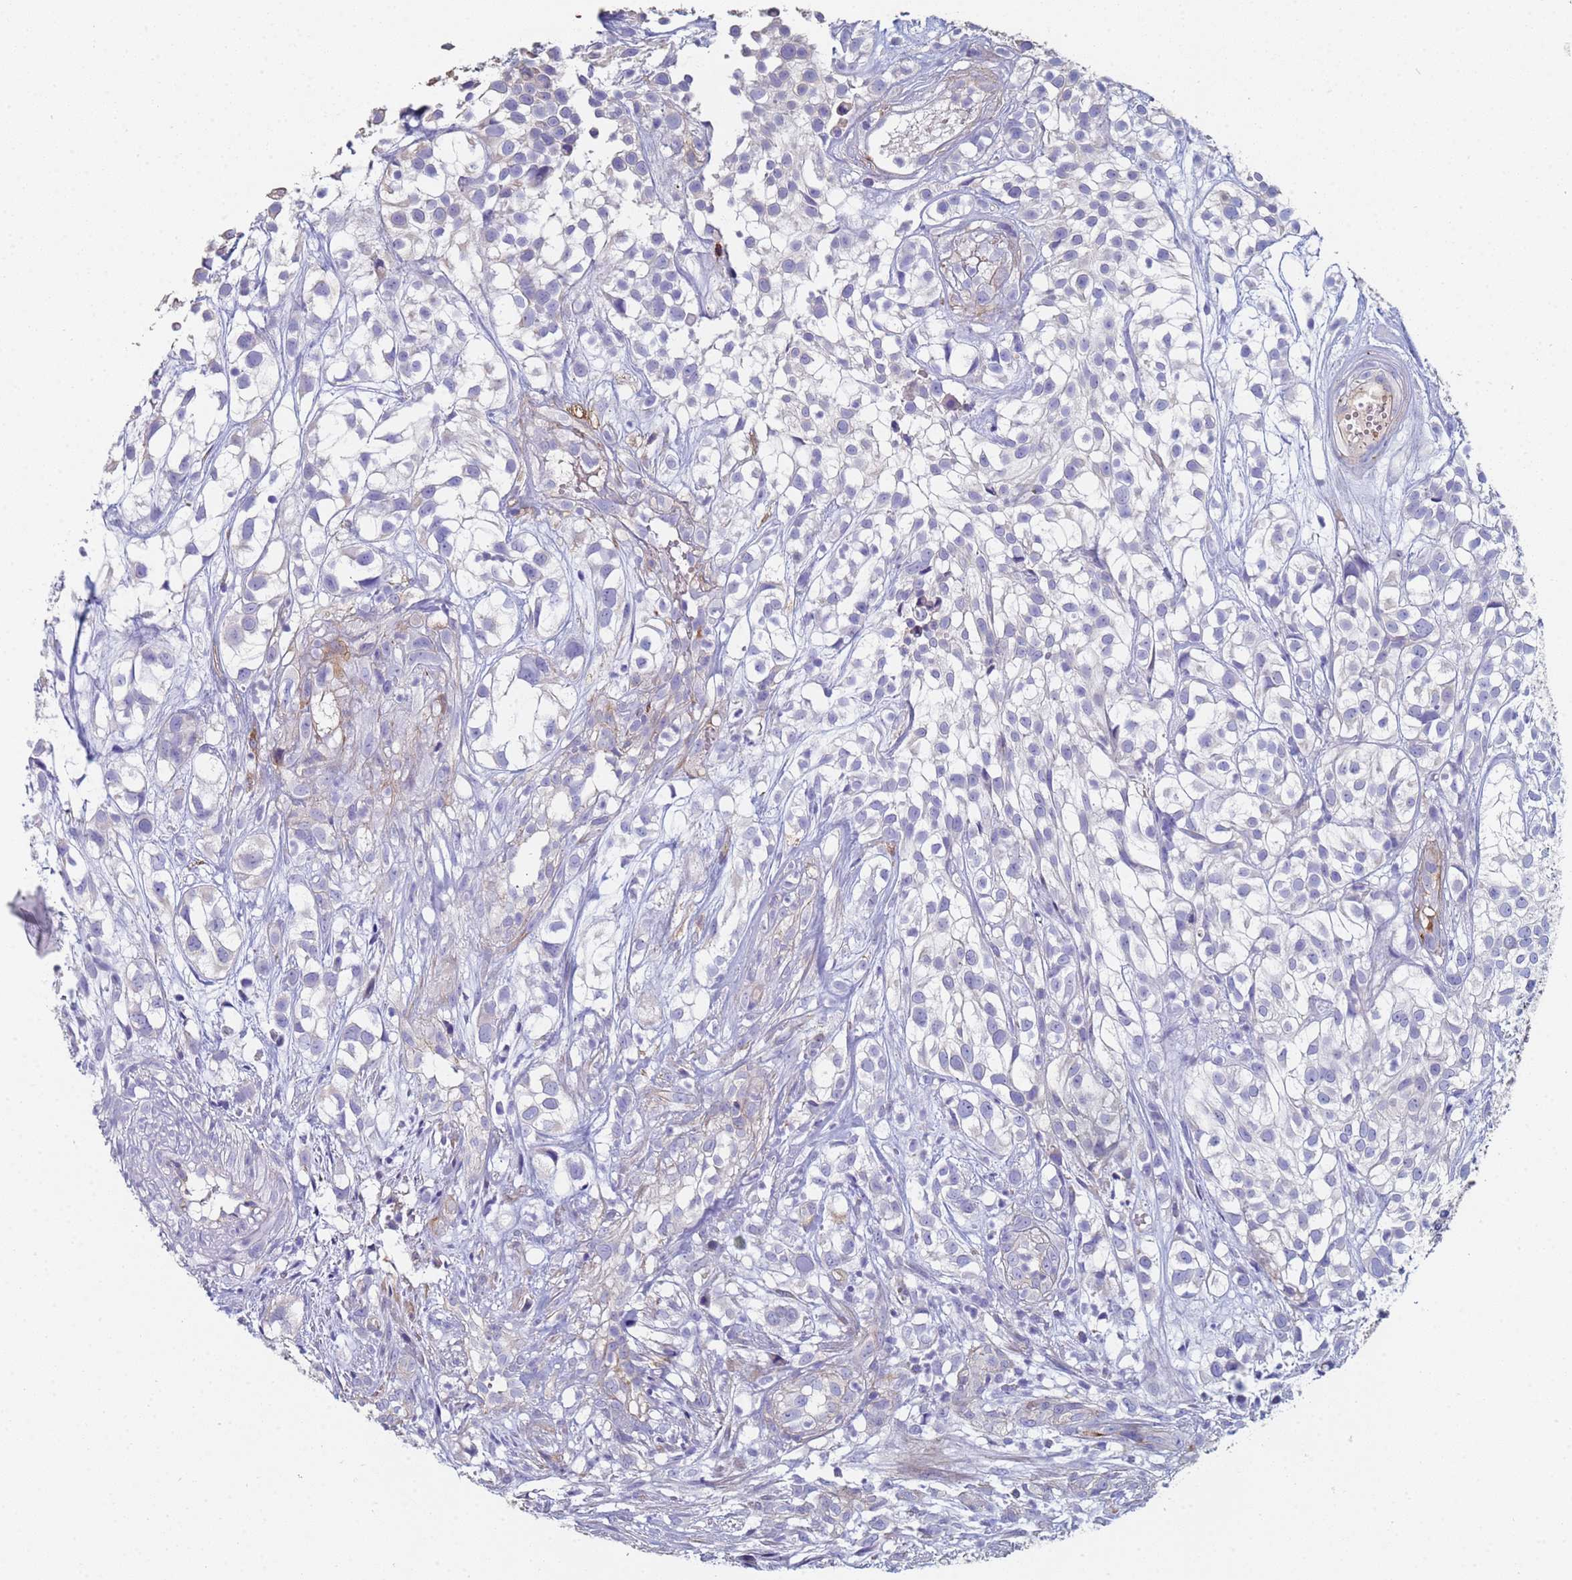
{"staining": {"intensity": "negative", "quantity": "none", "location": "none"}, "tissue": "urothelial cancer", "cell_type": "Tumor cells", "image_type": "cancer", "snomed": [{"axis": "morphology", "description": "Urothelial carcinoma, High grade"}, {"axis": "topography", "description": "Urinary bladder"}], "caption": "This histopathology image is of high-grade urothelial carcinoma stained with immunohistochemistry (IHC) to label a protein in brown with the nuclei are counter-stained blue. There is no positivity in tumor cells. (DAB immunohistochemistry with hematoxylin counter stain).", "gene": "ABCA8", "patient": {"sex": "male", "age": 56}}